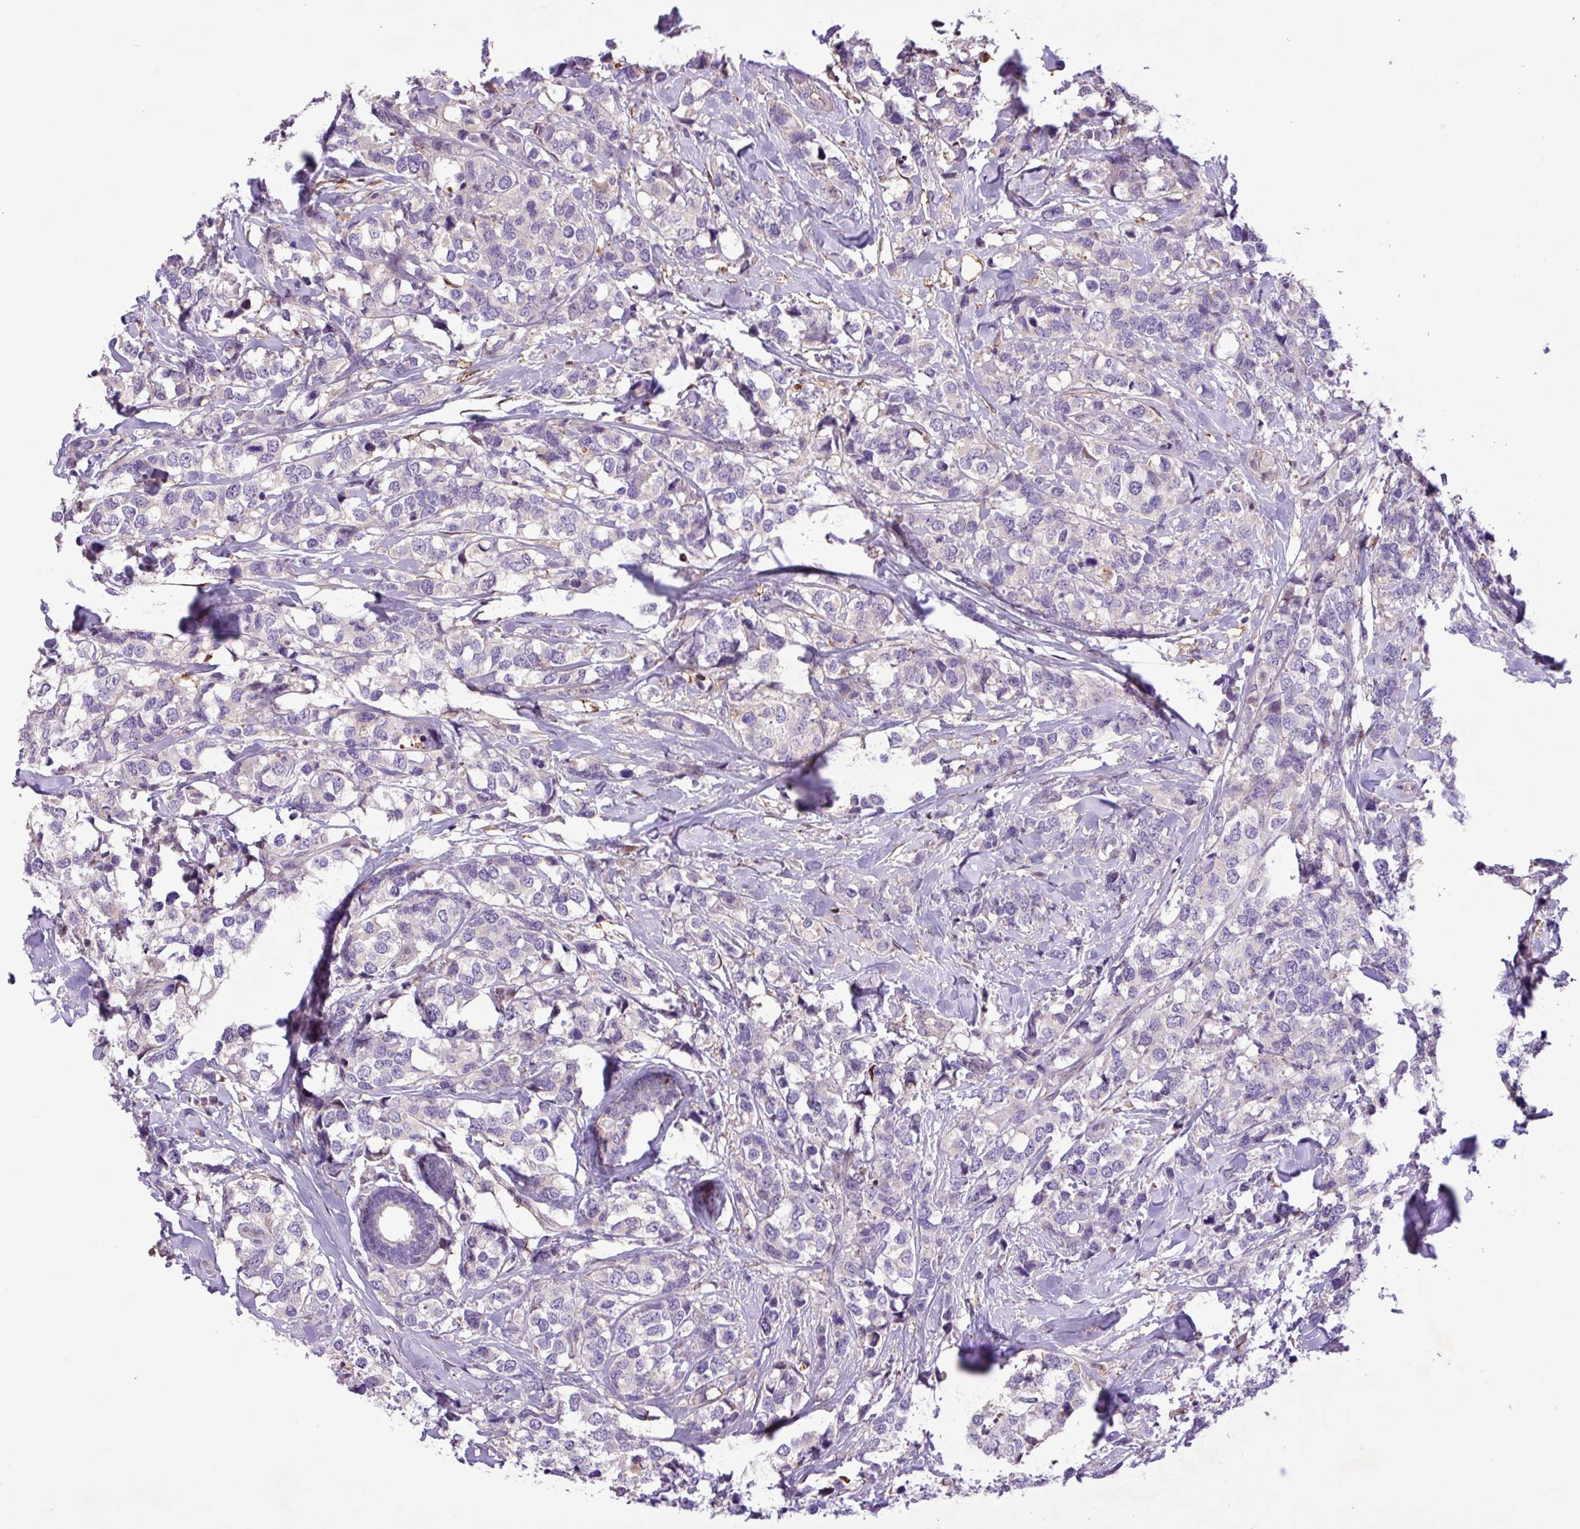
{"staining": {"intensity": "negative", "quantity": "none", "location": "none"}, "tissue": "breast cancer", "cell_type": "Tumor cells", "image_type": "cancer", "snomed": [{"axis": "morphology", "description": "Lobular carcinoma"}, {"axis": "topography", "description": "Breast"}], "caption": "Tumor cells show no significant positivity in lobular carcinoma (breast).", "gene": "RPP25L", "patient": {"sex": "female", "age": 59}}